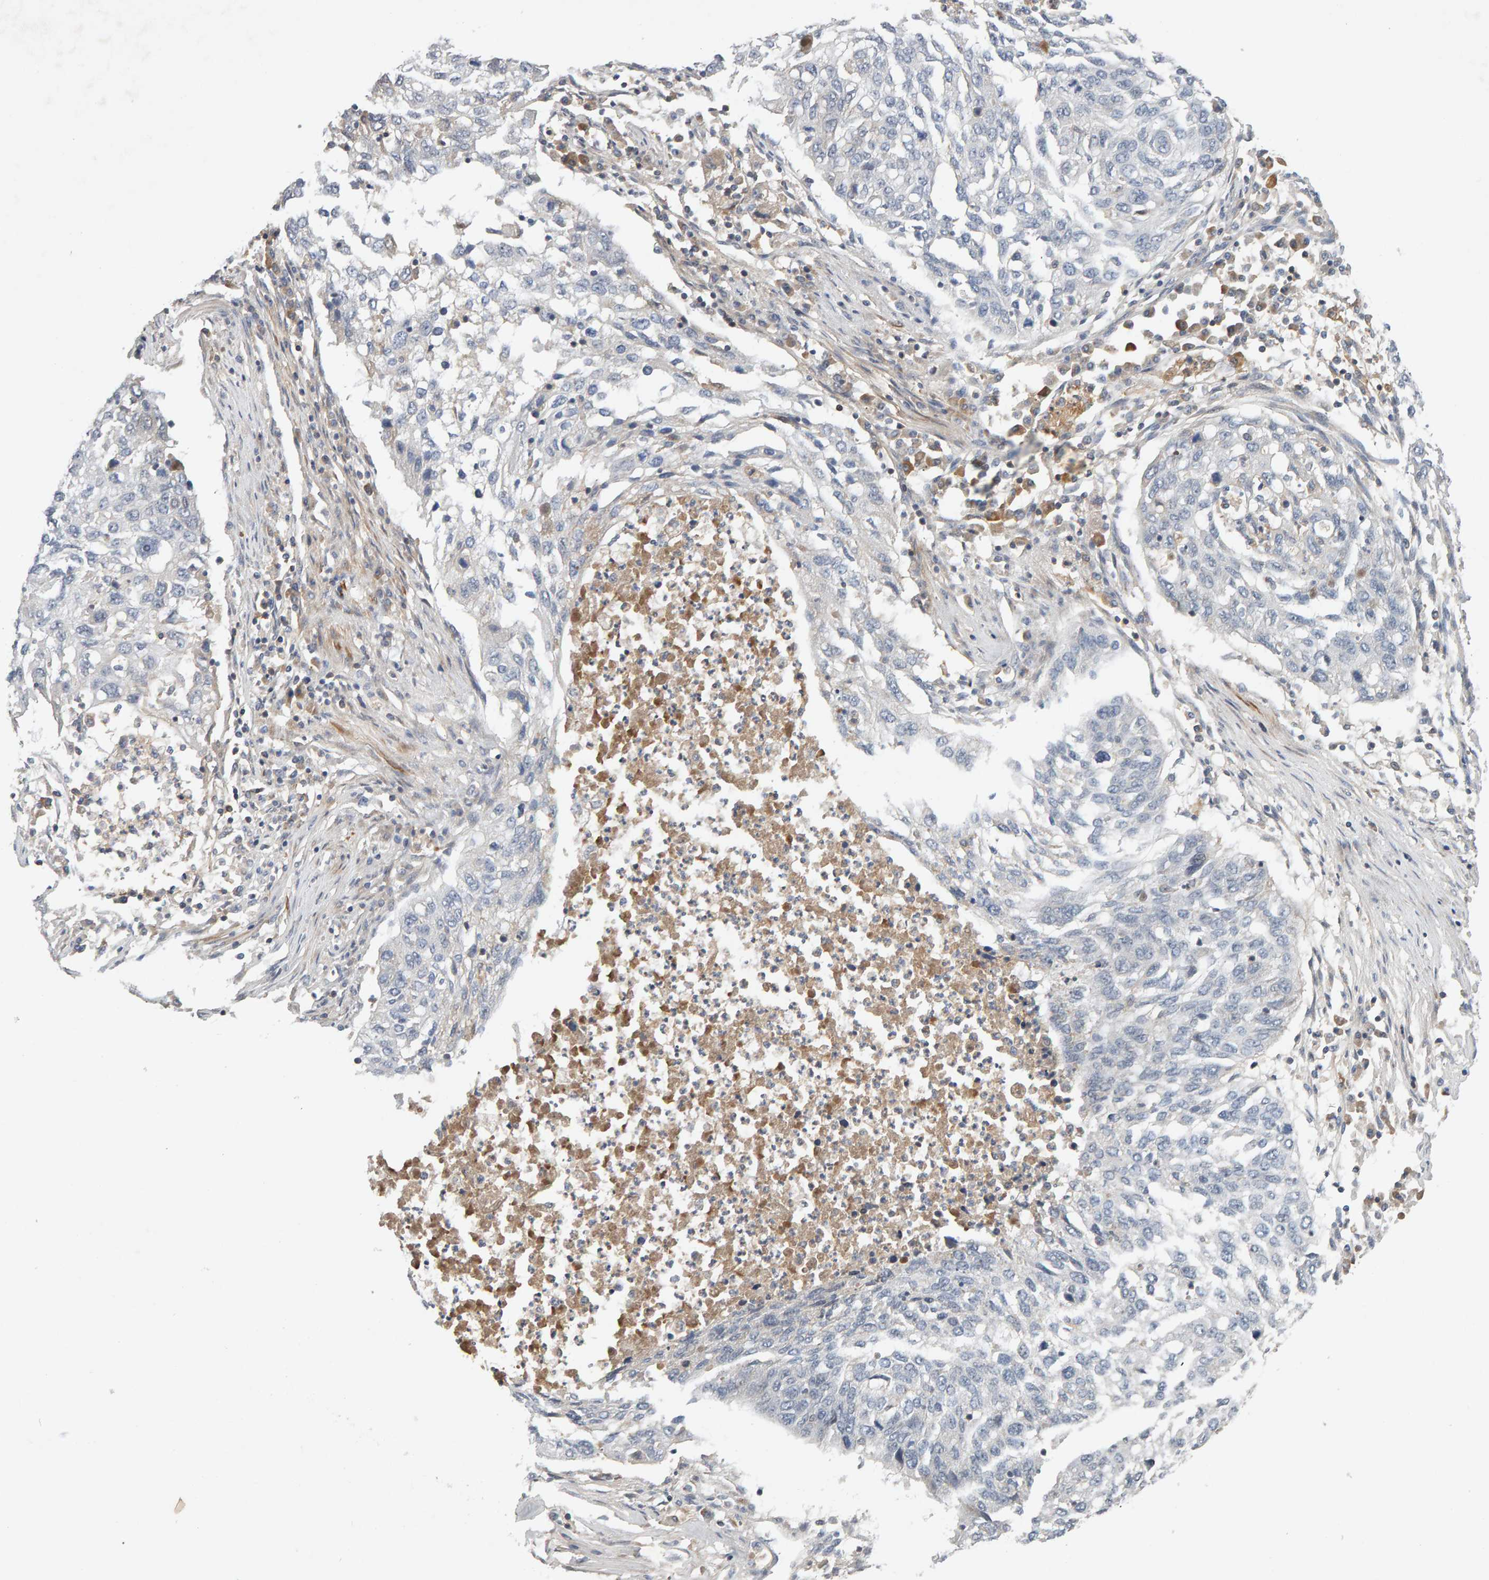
{"staining": {"intensity": "negative", "quantity": "none", "location": "none"}, "tissue": "lung cancer", "cell_type": "Tumor cells", "image_type": "cancer", "snomed": [{"axis": "morphology", "description": "Squamous cell carcinoma, NOS"}, {"axis": "topography", "description": "Lung"}], "caption": "Lung squamous cell carcinoma was stained to show a protein in brown. There is no significant expression in tumor cells.", "gene": "NUDCD1", "patient": {"sex": "female", "age": 63}}